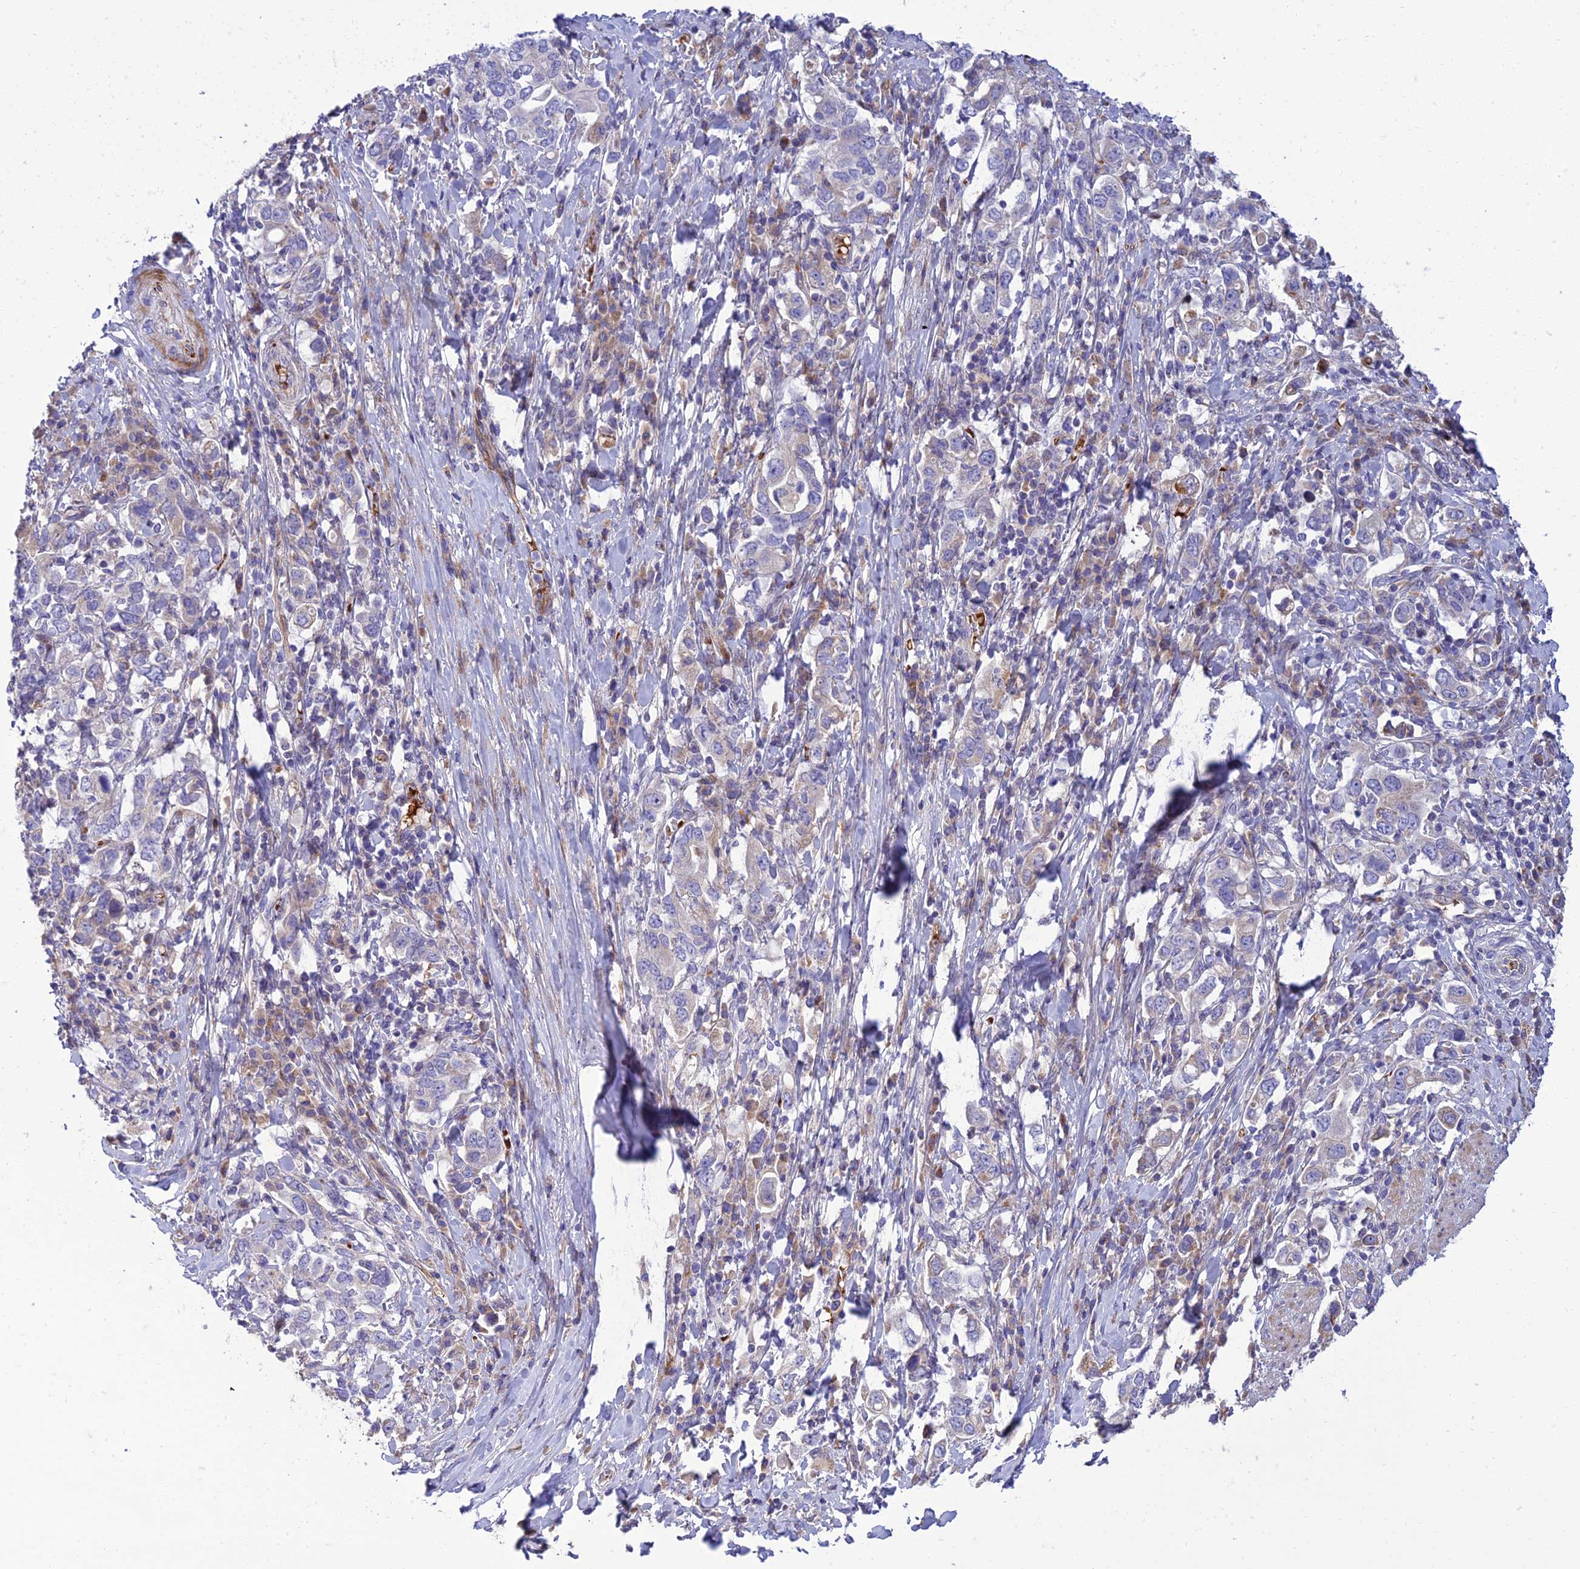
{"staining": {"intensity": "negative", "quantity": "none", "location": "none"}, "tissue": "stomach cancer", "cell_type": "Tumor cells", "image_type": "cancer", "snomed": [{"axis": "morphology", "description": "Adenocarcinoma, NOS"}, {"axis": "topography", "description": "Stomach, upper"}, {"axis": "topography", "description": "Stomach"}], "caption": "Histopathology image shows no protein positivity in tumor cells of stomach adenocarcinoma tissue.", "gene": "SEL1L3", "patient": {"sex": "male", "age": 62}}